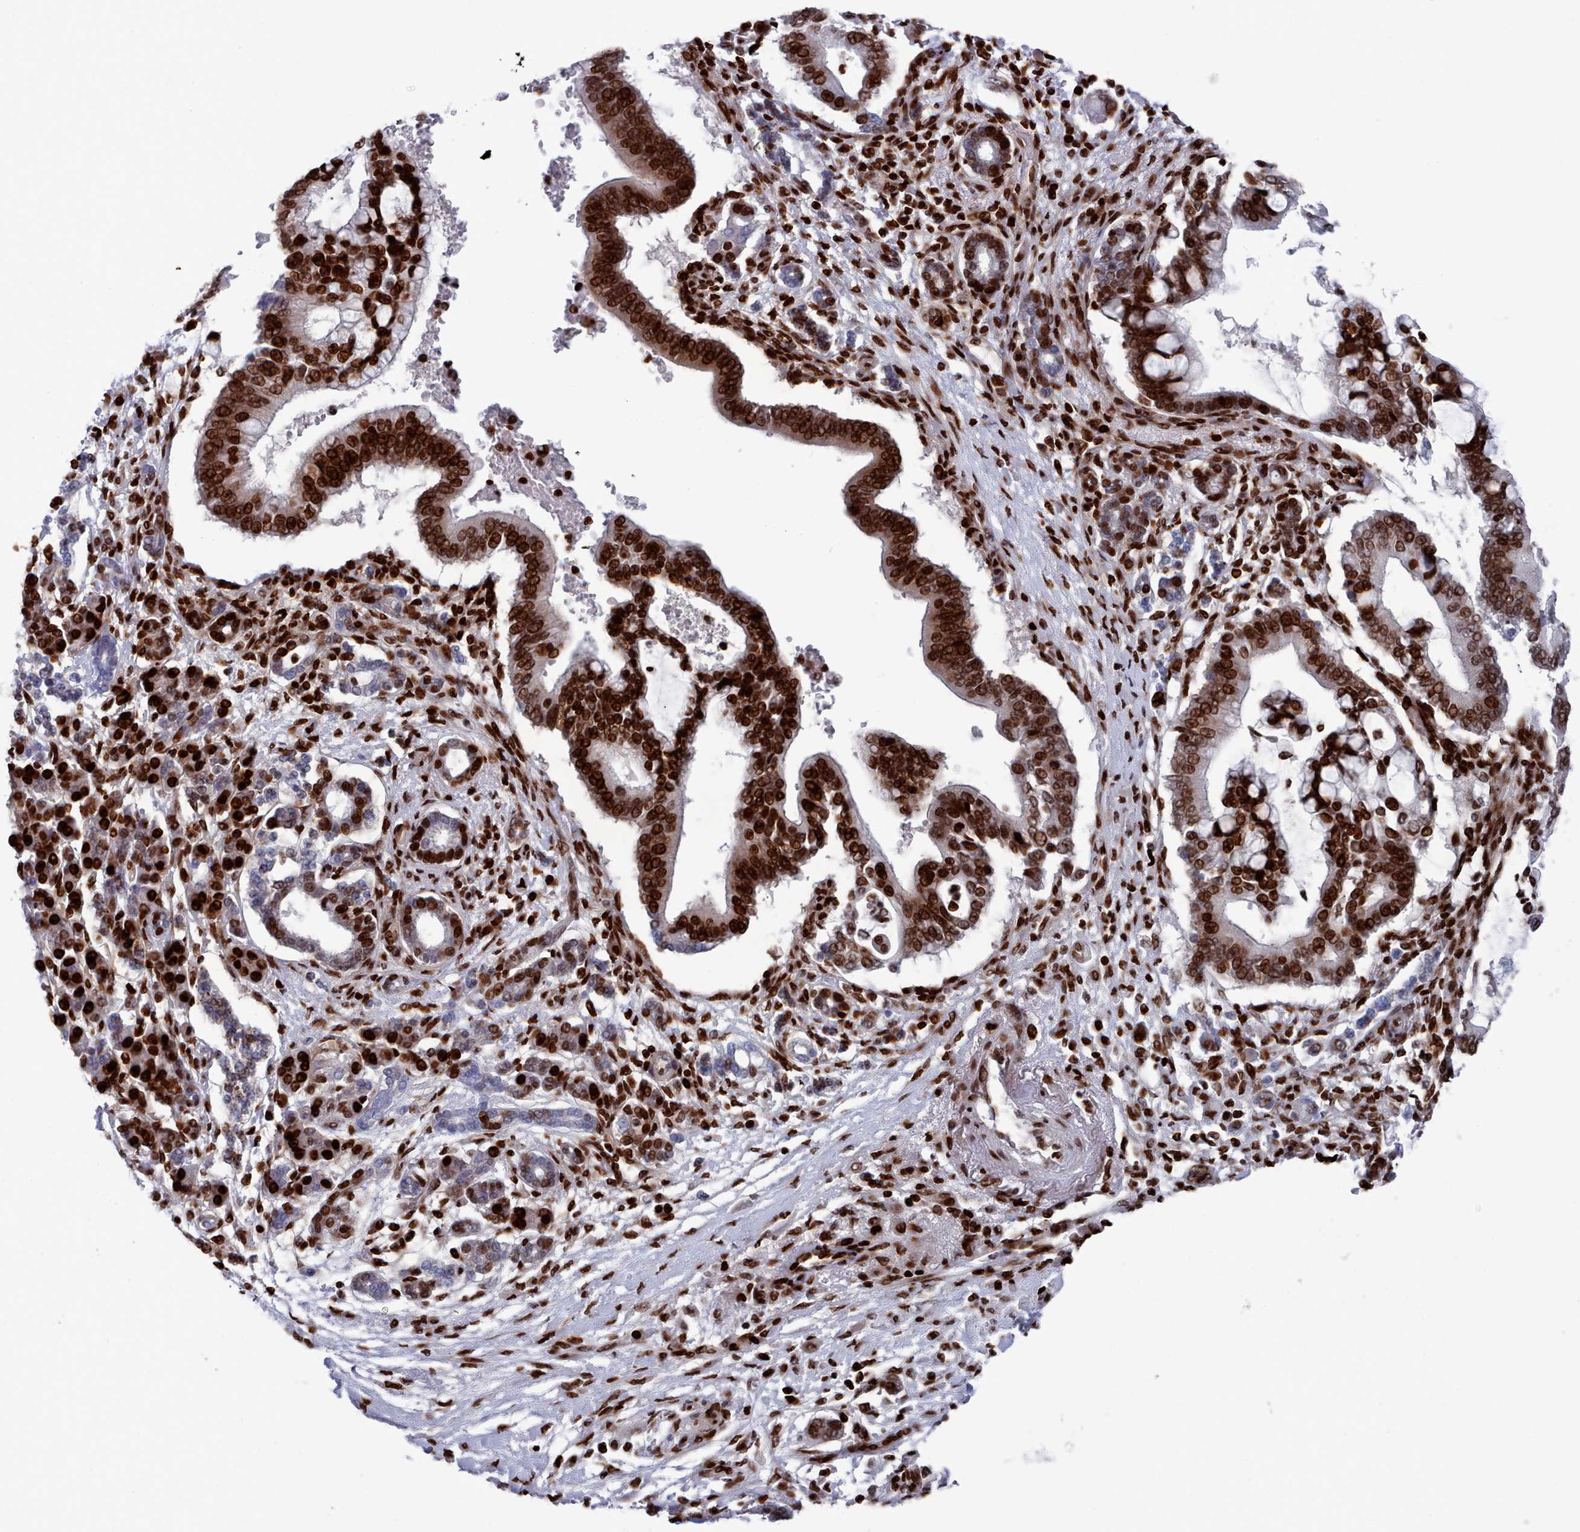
{"staining": {"intensity": "strong", "quantity": ">75%", "location": "nuclear"}, "tissue": "pancreatic cancer", "cell_type": "Tumor cells", "image_type": "cancer", "snomed": [{"axis": "morphology", "description": "Adenocarcinoma, NOS"}, {"axis": "topography", "description": "Pancreas"}], "caption": "Immunohistochemistry of pancreatic cancer reveals high levels of strong nuclear positivity in about >75% of tumor cells.", "gene": "PCDHB12", "patient": {"sex": "male", "age": 68}}